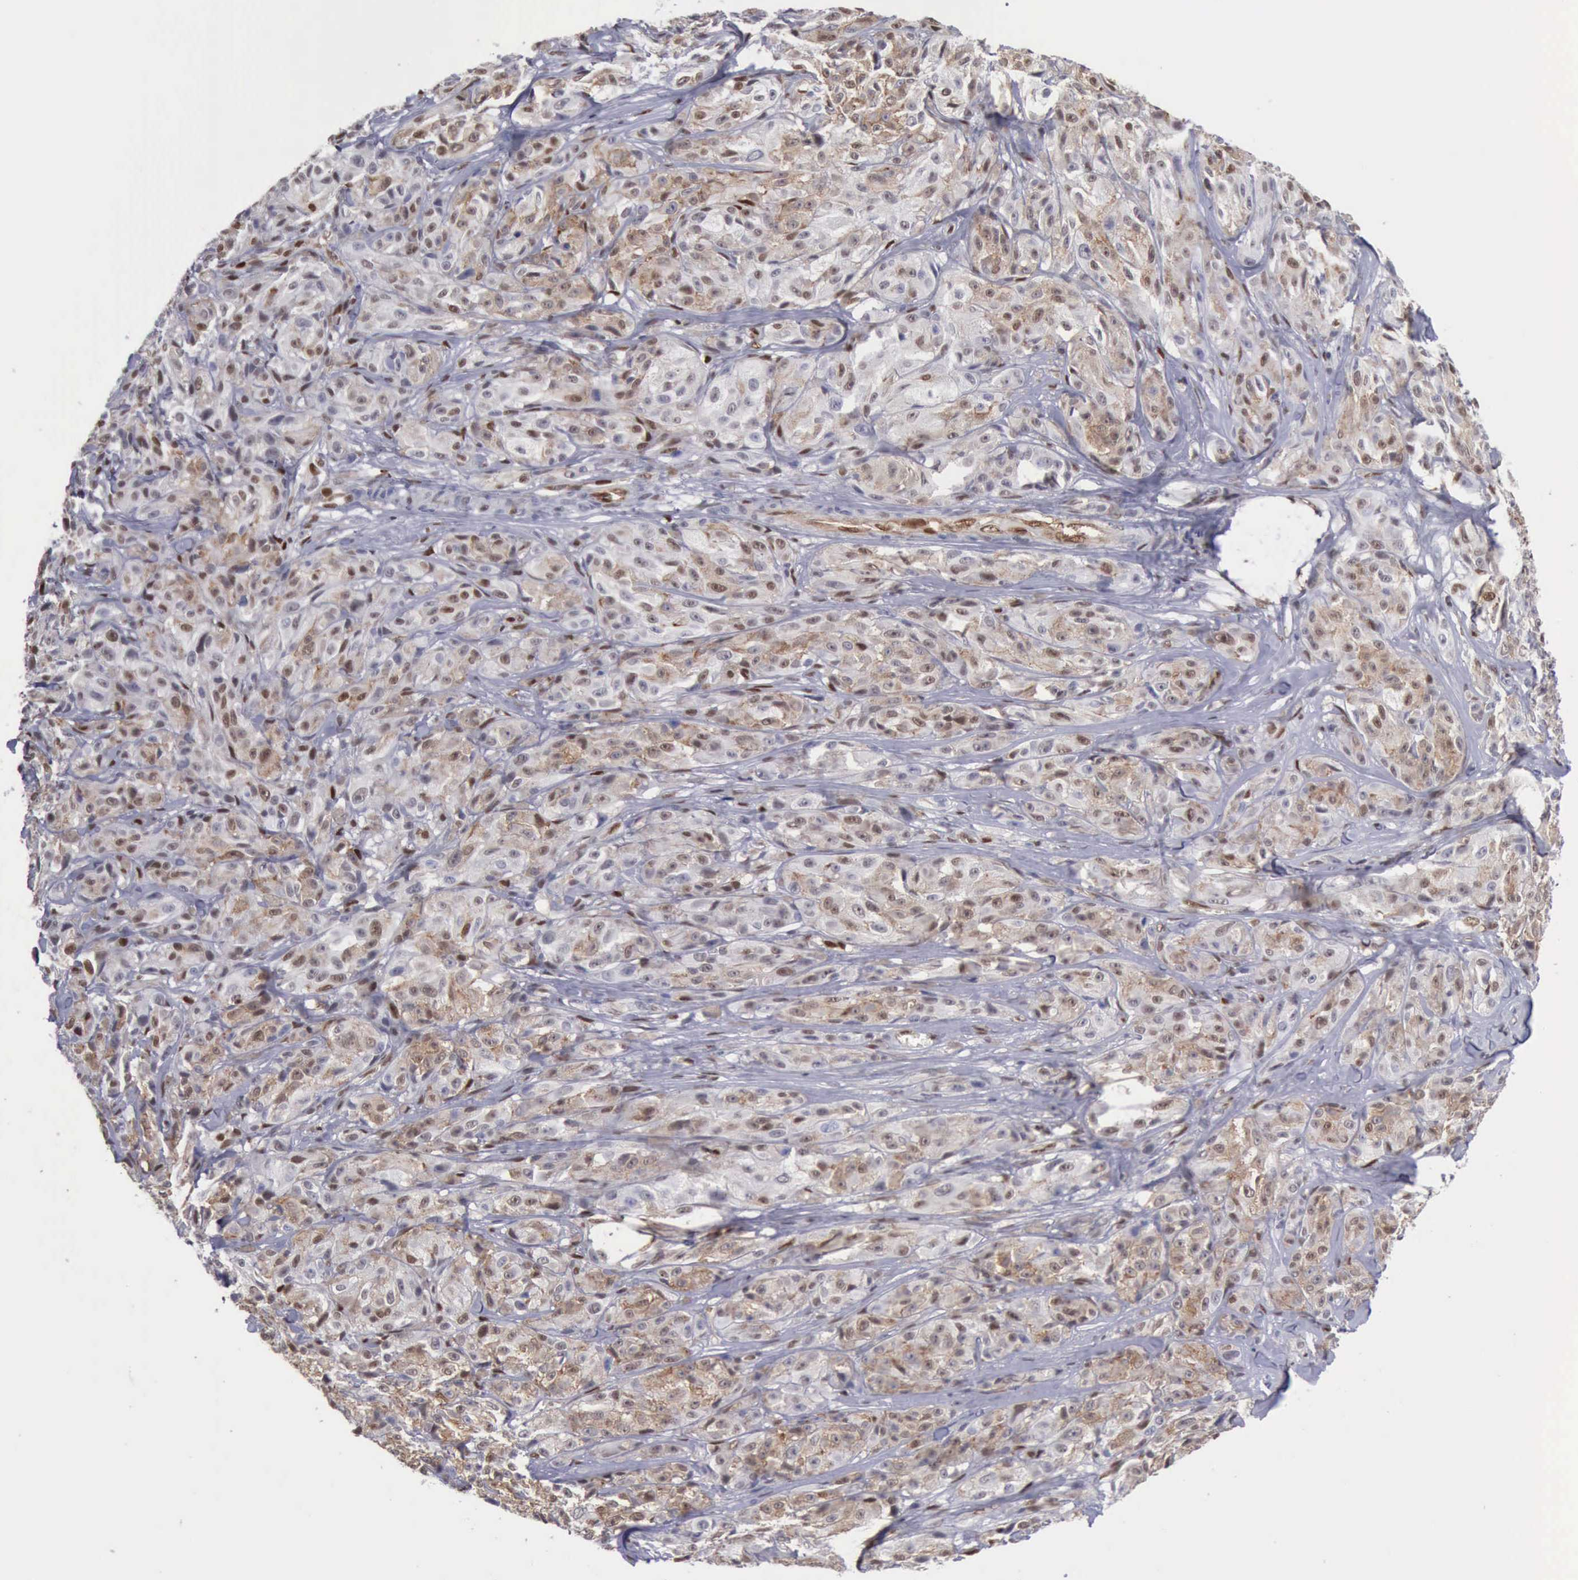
{"staining": {"intensity": "weak", "quantity": ">75%", "location": "cytoplasmic/membranous,nuclear"}, "tissue": "melanoma", "cell_type": "Tumor cells", "image_type": "cancer", "snomed": [{"axis": "morphology", "description": "Malignant melanoma, NOS"}, {"axis": "topography", "description": "Skin"}], "caption": "Immunohistochemistry (IHC) histopathology image of neoplastic tissue: melanoma stained using IHC reveals low levels of weak protein expression localized specifically in the cytoplasmic/membranous and nuclear of tumor cells, appearing as a cytoplasmic/membranous and nuclear brown color.", "gene": "PDCD4", "patient": {"sex": "male", "age": 56}}